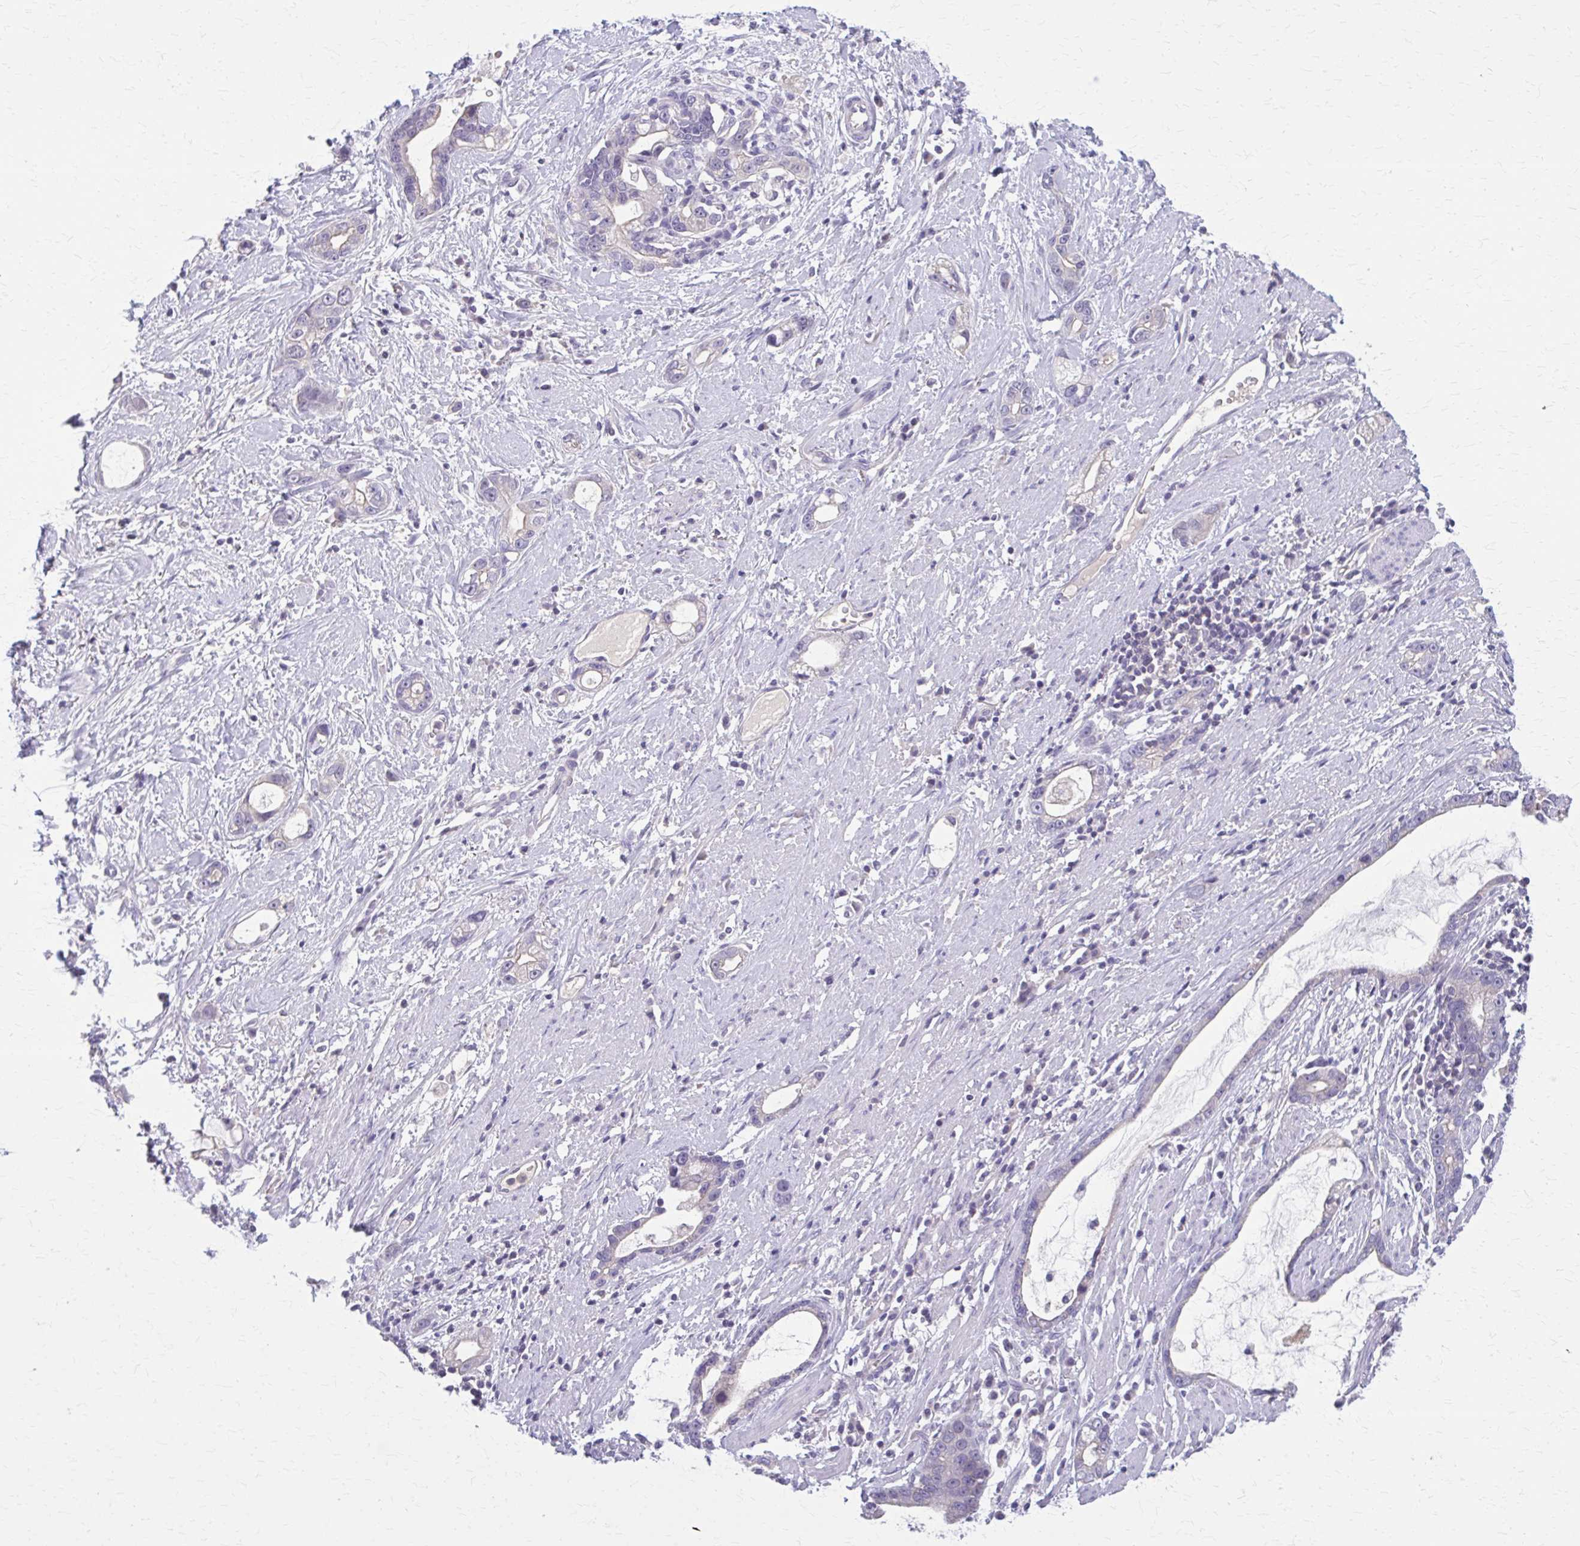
{"staining": {"intensity": "negative", "quantity": "none", "location": "none"}, "tissue": "stomach cancer", "cell_type": "Tumor cells", "image_type": "cancer", "snomed": [{"axis": "morphology", "description": "Adenocarcinoma, NOS"}, {"axis": "topography", "description": "Stomach"}], "caption": "Immunohistochemical staining of human stomach adenocarcinoma demonstrates no significant expression in tumor cells. (DAB (3,3'-diaminobenzidine) IHC visualized using brightfield microscopy, high magnification).", "gene": "OR4A47", "patient": {"sex": "male", "age": 55}}